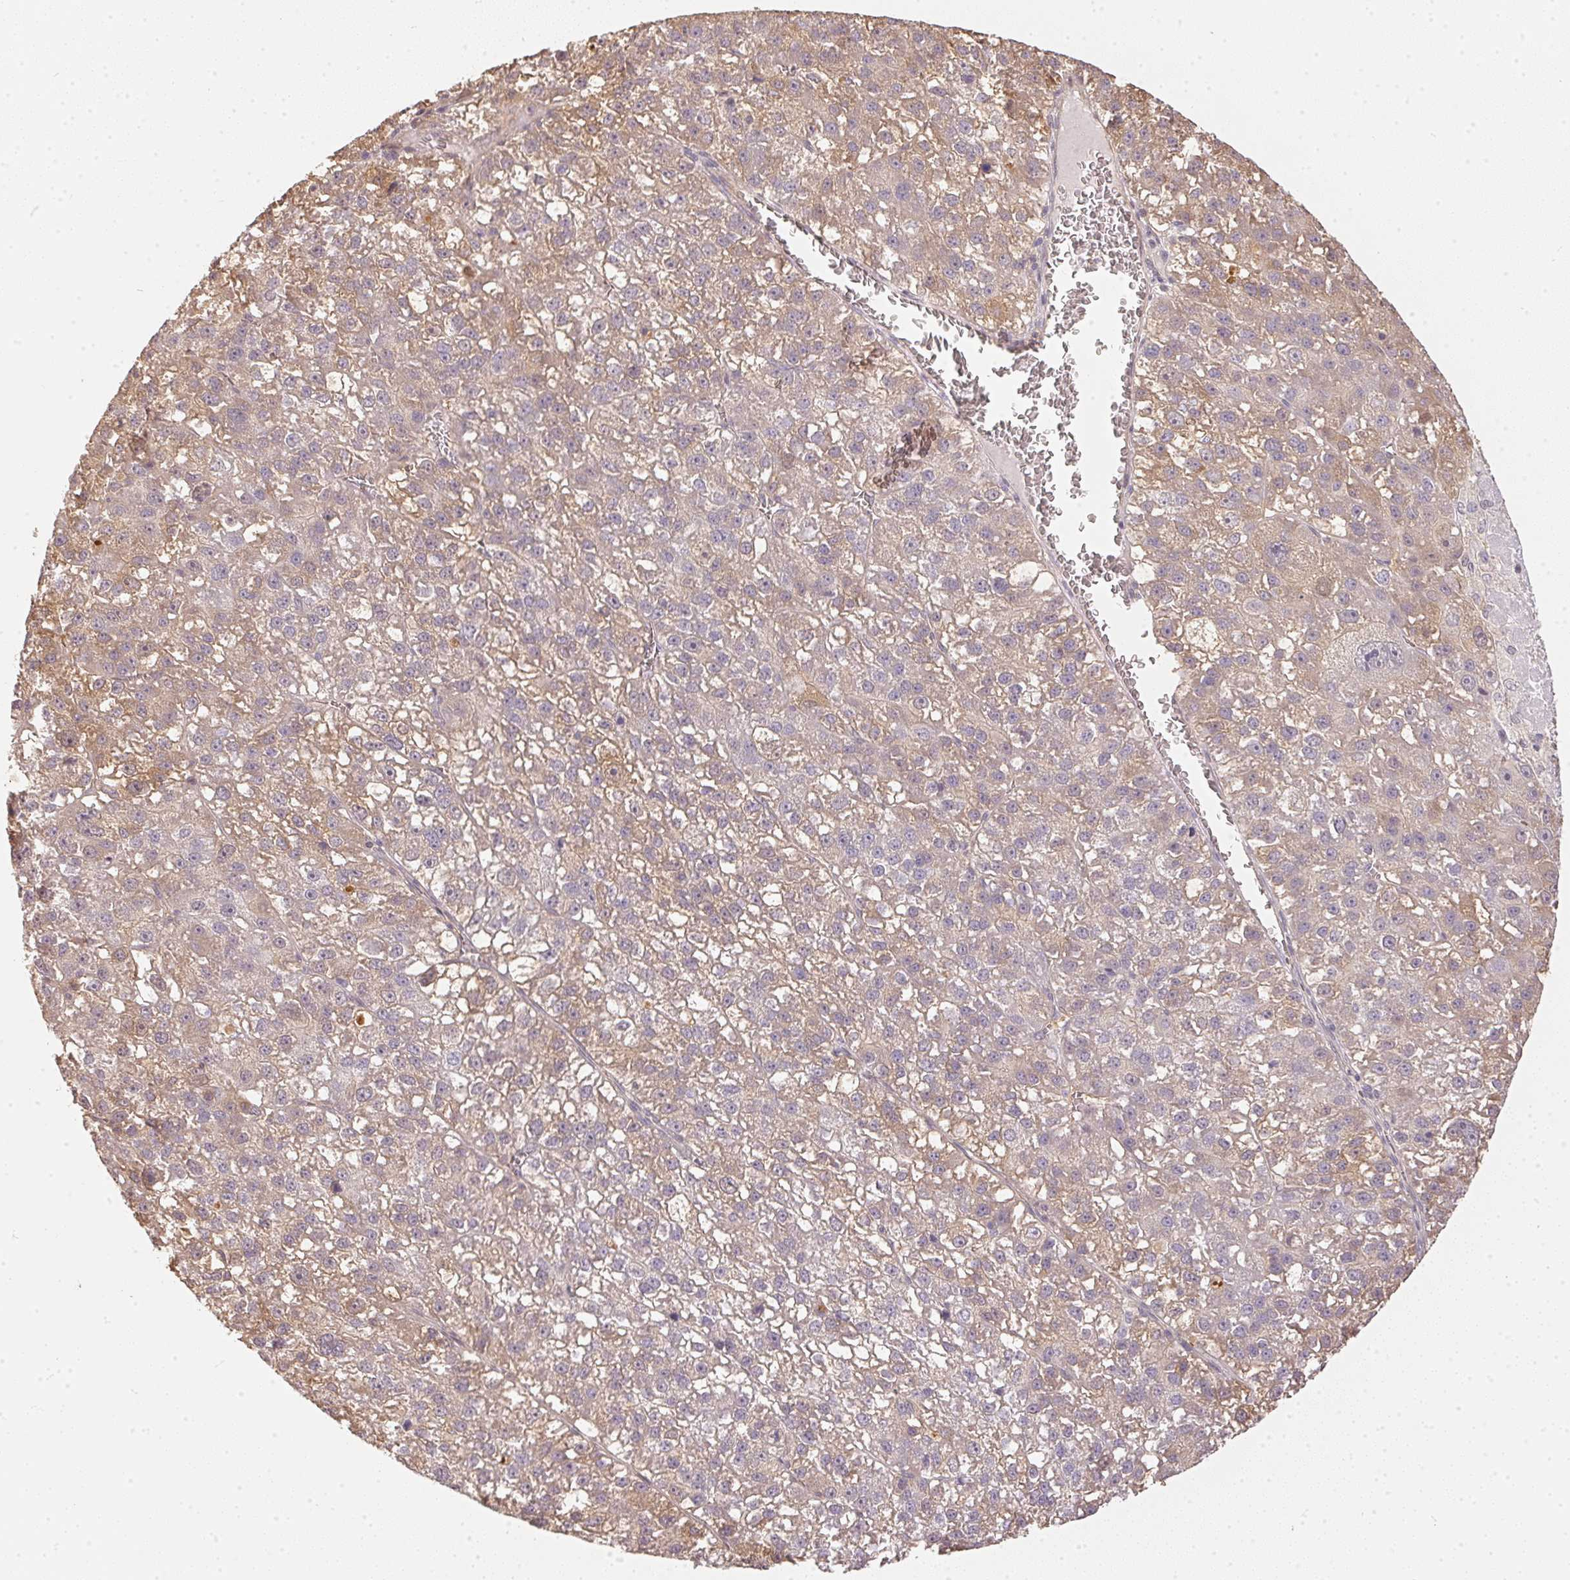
{"staining": {"intensity": "weak", "quantity": "25%-75%", "location": "cytoplasmic/membranous"}, "tissue": "liver cancer", "cell_type": "Tumor cells", "image_type": "cancer", "snomed": [{"axis": "morphology", "description": "Carcinoma, Hepatocellular, NOS"}, {"axis": "topography", "description": "Liver"}], "caption": "Liver cancer stained with a brown dye exhibits weak cytoplasmic/membranous positive staining in about 25%-75% of tumor cells.", "gene": "BLMH", "patient": {"sex": "female", "age": 70}}